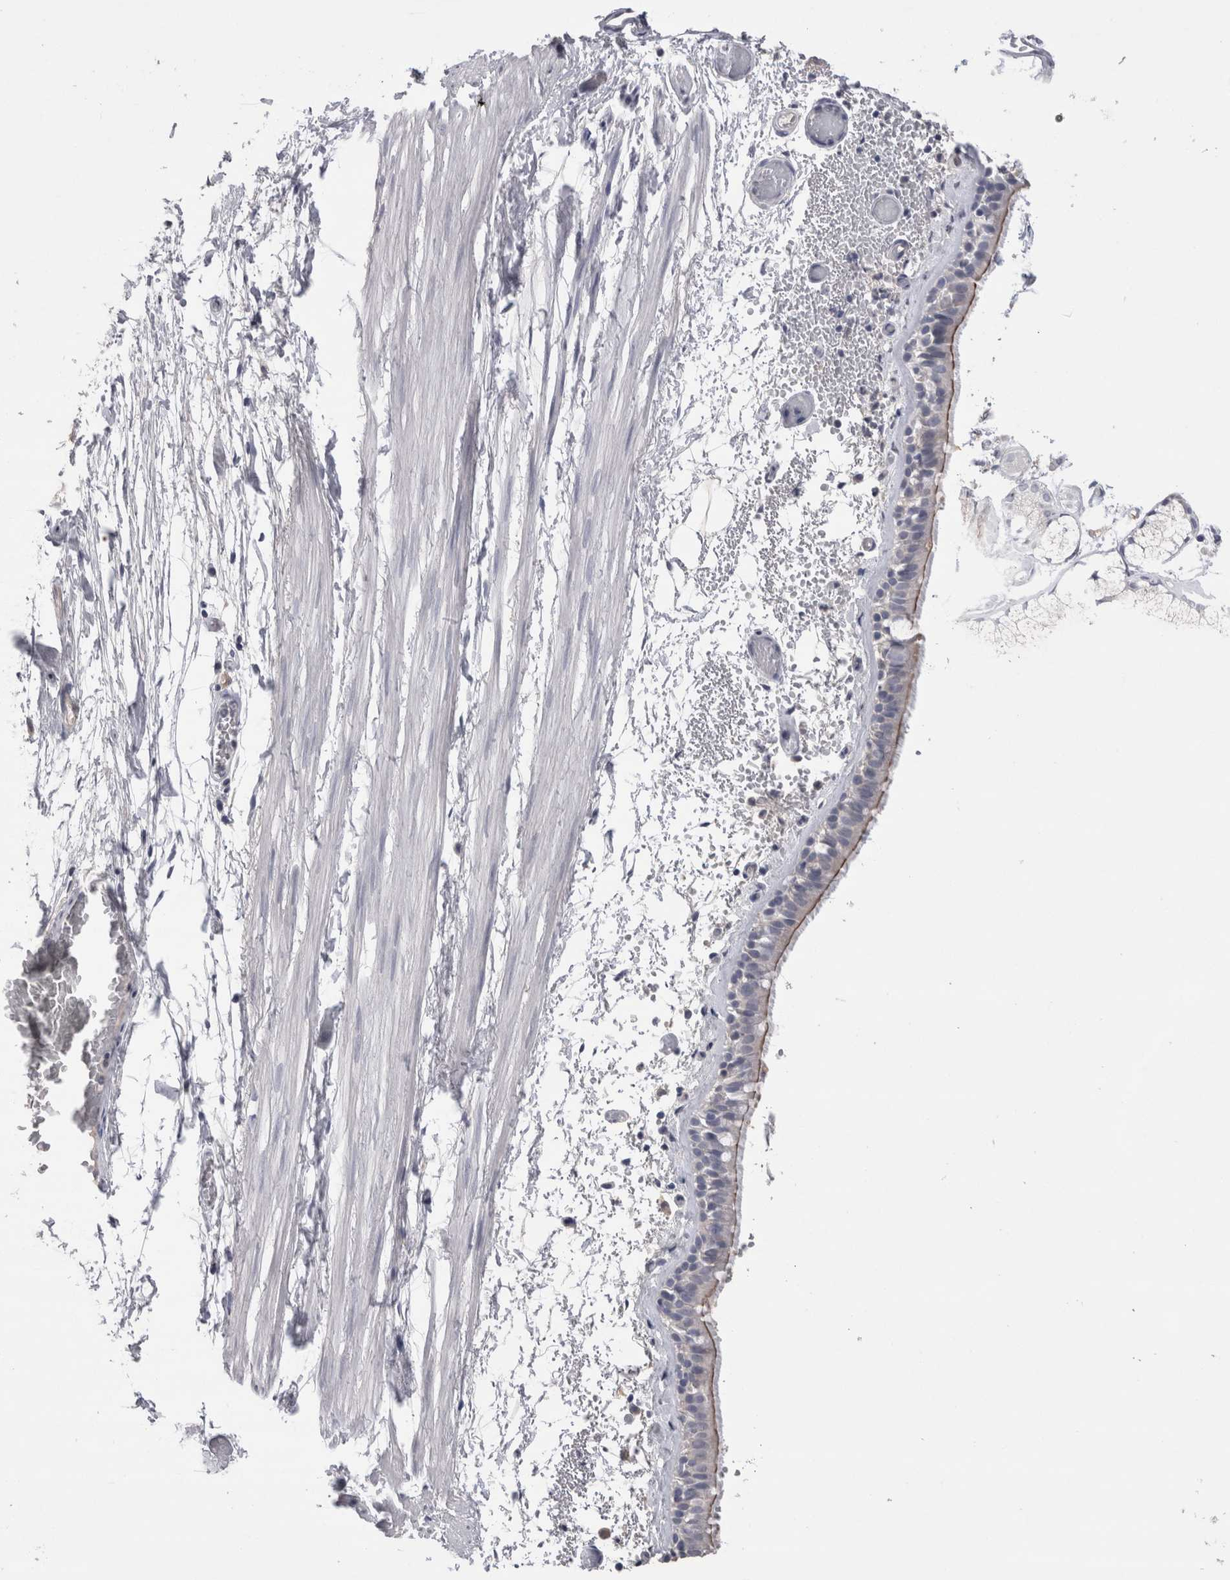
{"staining": {"intensity": "weak", "quantity": "25%-75%", "location": "cytoplasmic/membranous"}, "tissue": "bronchus", "cell_type": "Respiratory epithelial cells", "image_type": "normal", "snomed": [{"axis": "morphology", "description": "Normal tissue, NOS"}, {"axis": "topography", "description": "Bronchus"}, {"axis": "topography", "description": "Lung"}], "caption": "This is a histology image of immunohistochemistry (IHC) staining of normal bronchus, which shows weak positivity in the cytoplasmic/membranous of respiratory epithelial cells.", "gene": "REG1A", "patient": {"sex": "male", "age": 56}}